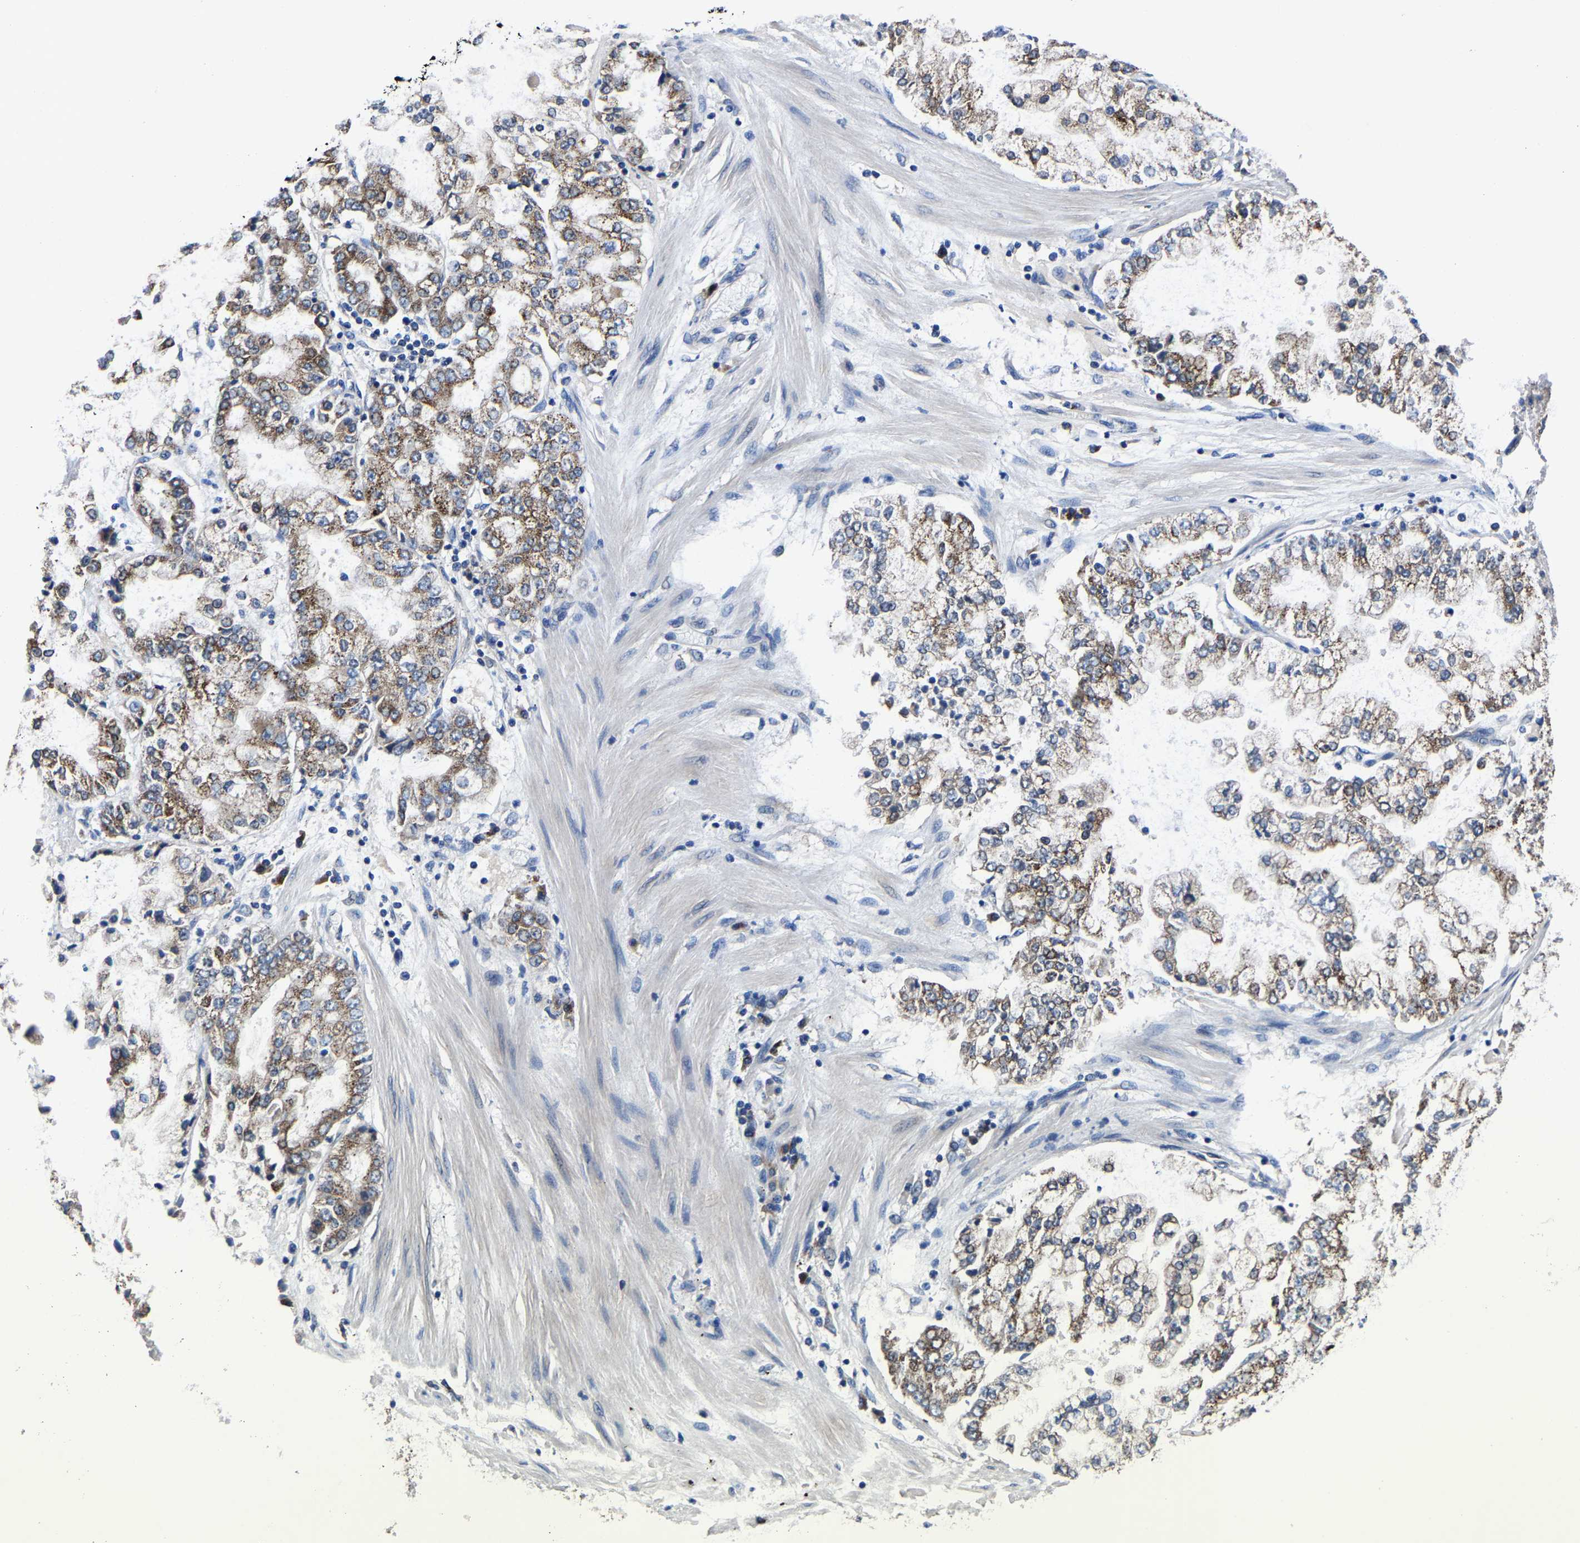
{"staining": {"intensity": "moderate", "quantity": ">75%", "location": "cytoplasmic/membranous"}, "tissue": "stomach cancer", "cell_type": "Tumor cells", "image_type": "cancer", "snomed": [{"axis": "morphology", "description": "Adenocarcinoma, NOS"}, {"axis": "topography", "description": "Stomach"}], "caption": "Stomach cancer stained for a protein (brown) reveals moderate cytoplasmic/membranous positive expression in approximately >75% of tumor cells.", "gene": "EBAG9", "patient": {"sex": "male", "age": 76}}